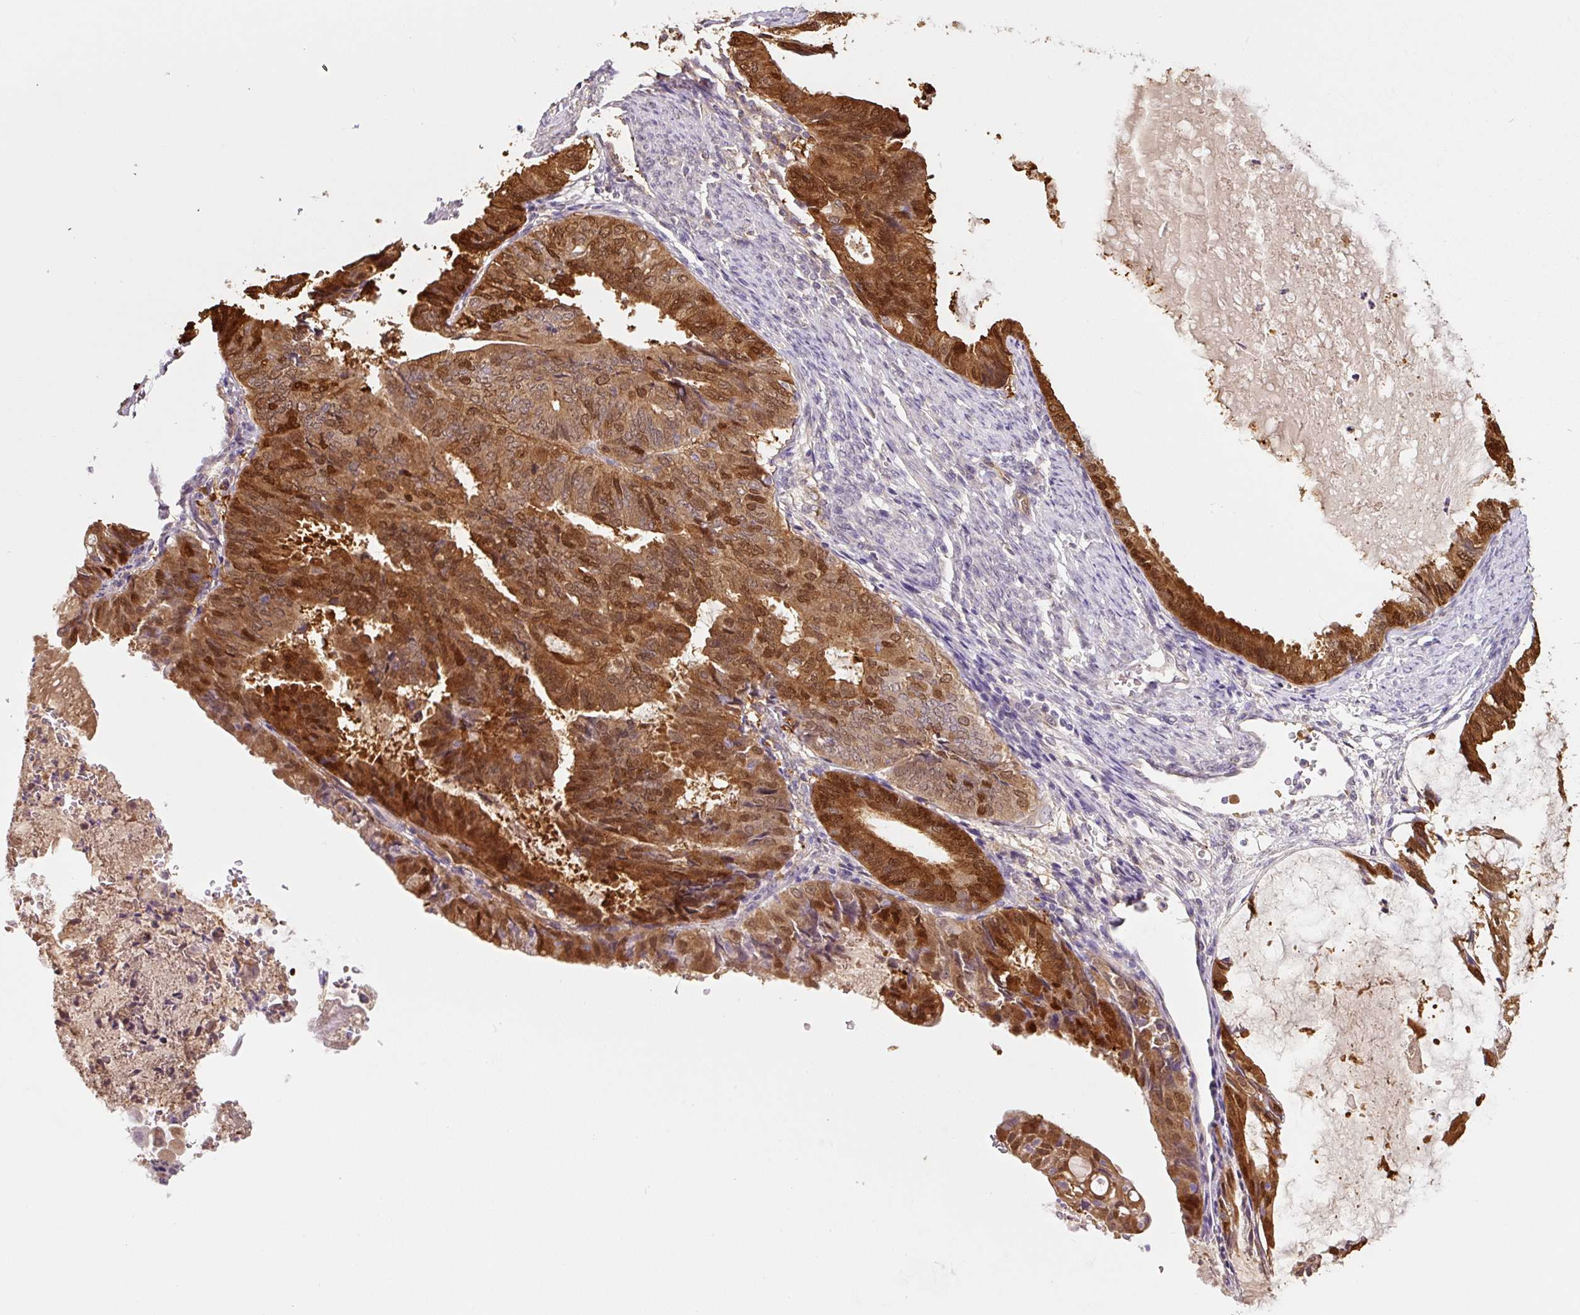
{"staining": {"intensity": "strong", "quantity": ">75%", "location": "cytoplasmic/membranous,nuclear"}, "tissue": "endometrial cancer", "cell_type": "Tumor cells", "image_type": "cancer", "snomed": [{"axis": "morphology", "description": "Adenocarcinoma, NOS"}, {"axis": "topography", "description": "Endometrium"}], "caption": "Immunohistochemistry (IHC) staining of adenocarcinoma (endometrial), which reveals high levels of strong cytoplasmic/membranous and nuclear staining in approximately >75% of tumor cells indicating strong cytoplasmic/membranous and nuclear protein expression. The staining was performed using DAB (brown) for protein detection and nuclei were counterstained in hematoxylin (blue).", "gene": "ASRGL1", "patient": {"sex": "female", "age": 86}}